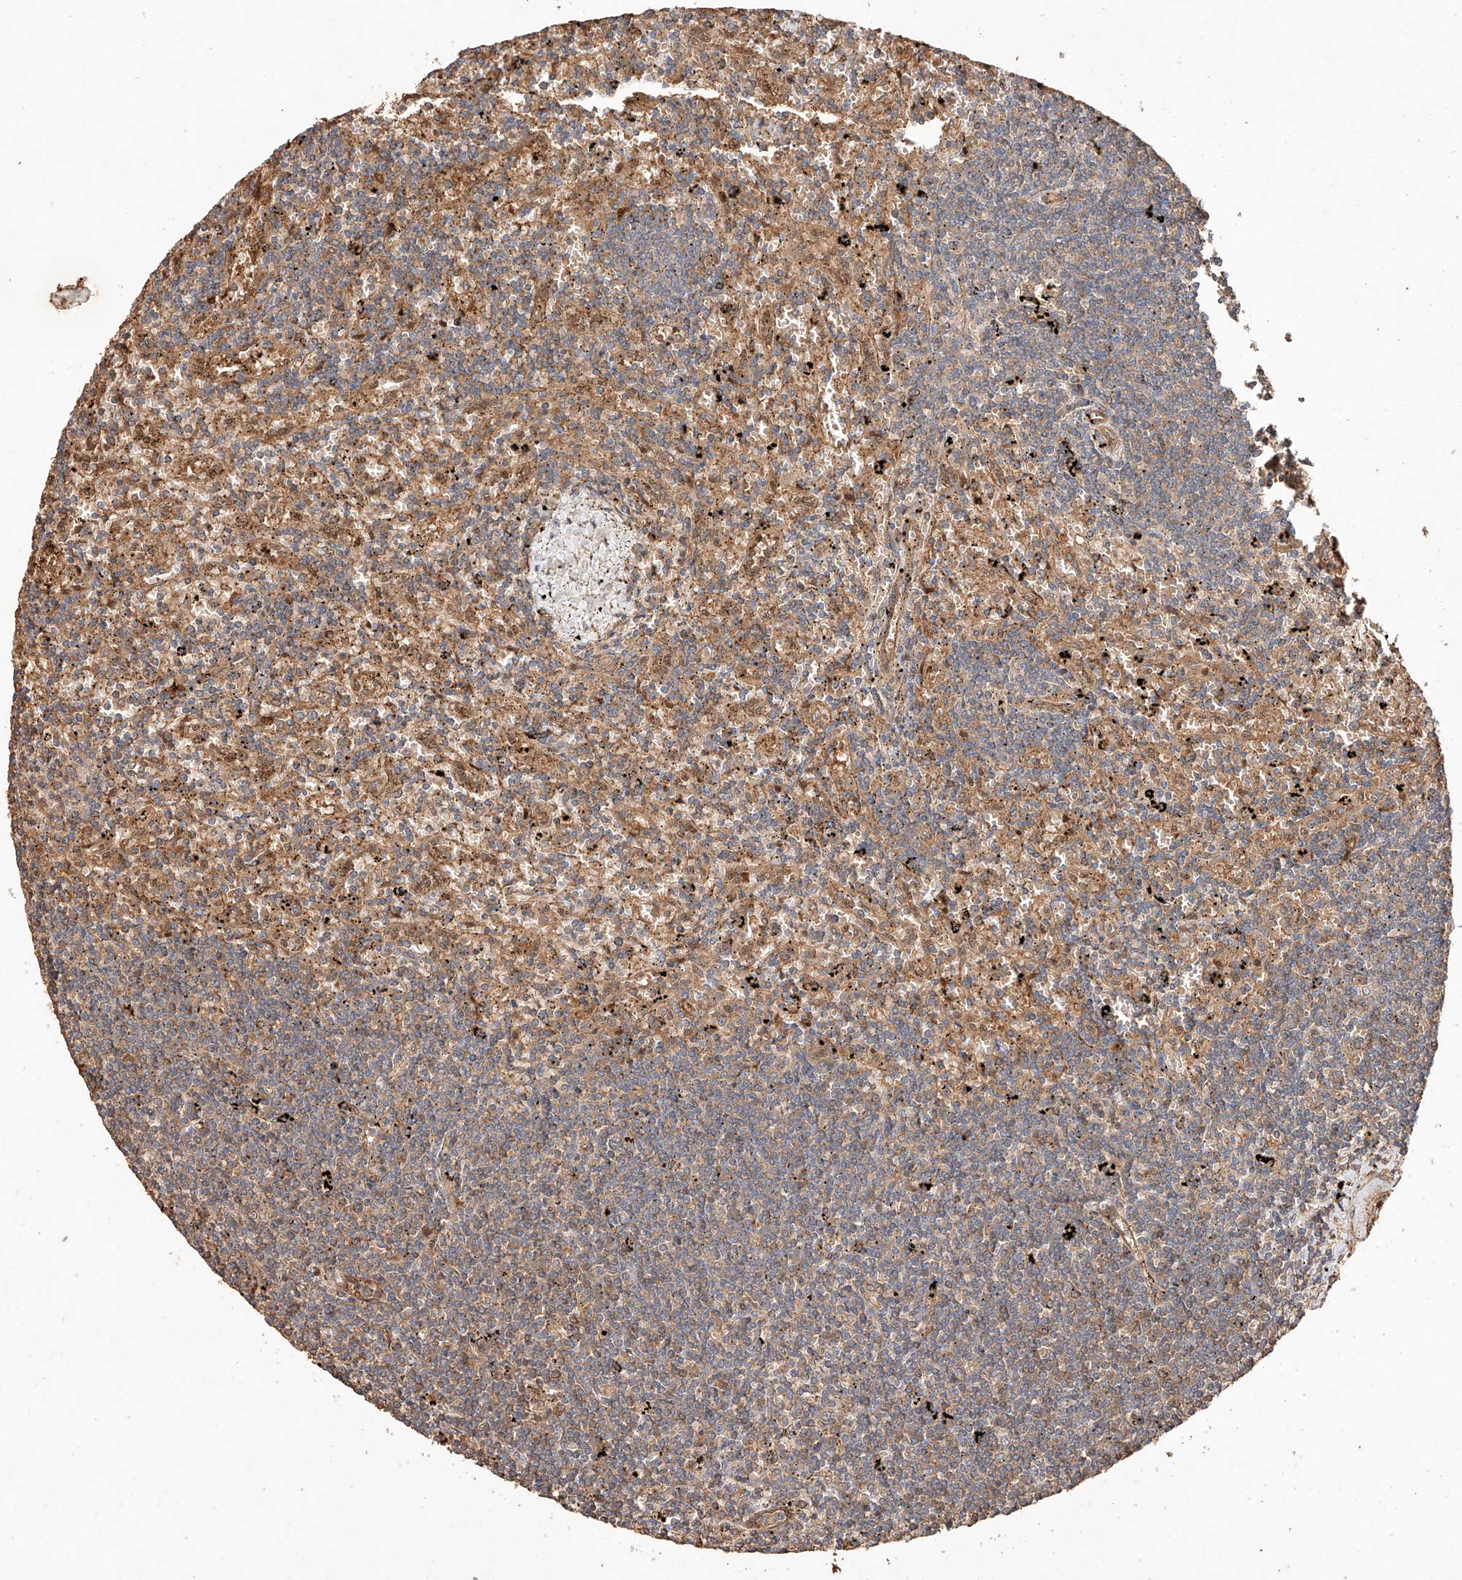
{"staining": {"intensity": "moderate", "quantity": "25%-75%", "location": "cytoplasmic/membranous"}, "tissue": "lymphoma", "cell_type": "Tumor cells", "image_type": "cancer", "snomed": [{"axis": "morphology", "description": "Malignant lymphoma, non-Hodgkin's type, Low grade"}, {"axis": "topography", "description": "Spleen"}], "caption": "Low-grade malignant lymphoma, non-Hodgkin's type was stained to show a protein in brown. There is medium levels of moderate cytoplasmic/membranous expression in about 25%-75% of tumor cells.", "gene": "GHDC", "patient": {"sex": "male", "age": 76}}